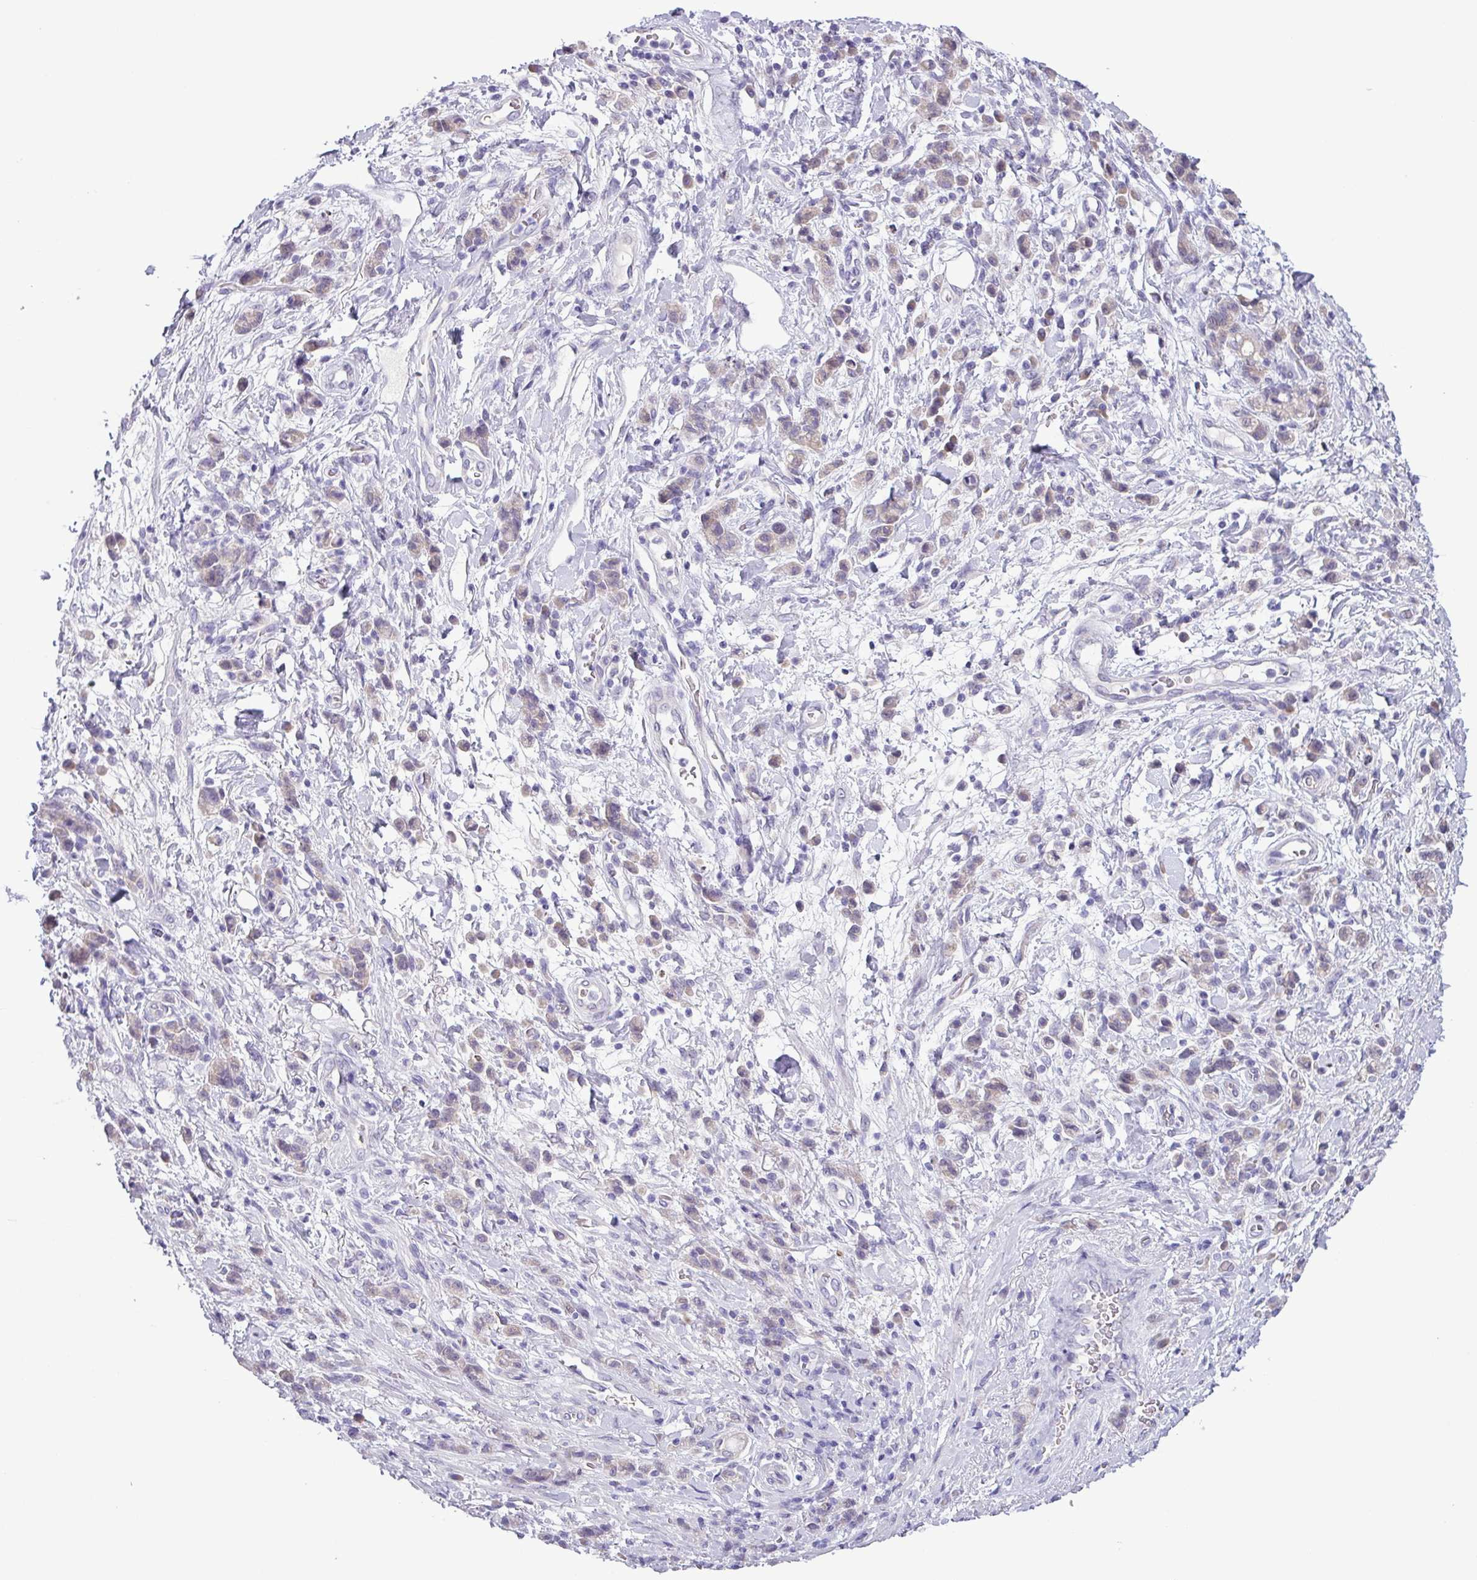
{"staining": {"intensity": "weak", "quantity": "25%-75%", "location": "cytoplasmic/membranous"}, "tissue": "stomach cancer", "cell_type": "Tumor cells", "image_type": "cancer", "snomed": [{"axis": "morphology", "description": "Adenocarcinoma, NOS"}, {"axis": "topography", "description": "Stomach"}], "caption": "Protein expression analysis of stomach cancer displays weak cytoplasmic/membranous staining in about 25%-75% of tumor cells.", "gene": "C20orf27", "patient": {"sex": "male", "age": 77}}